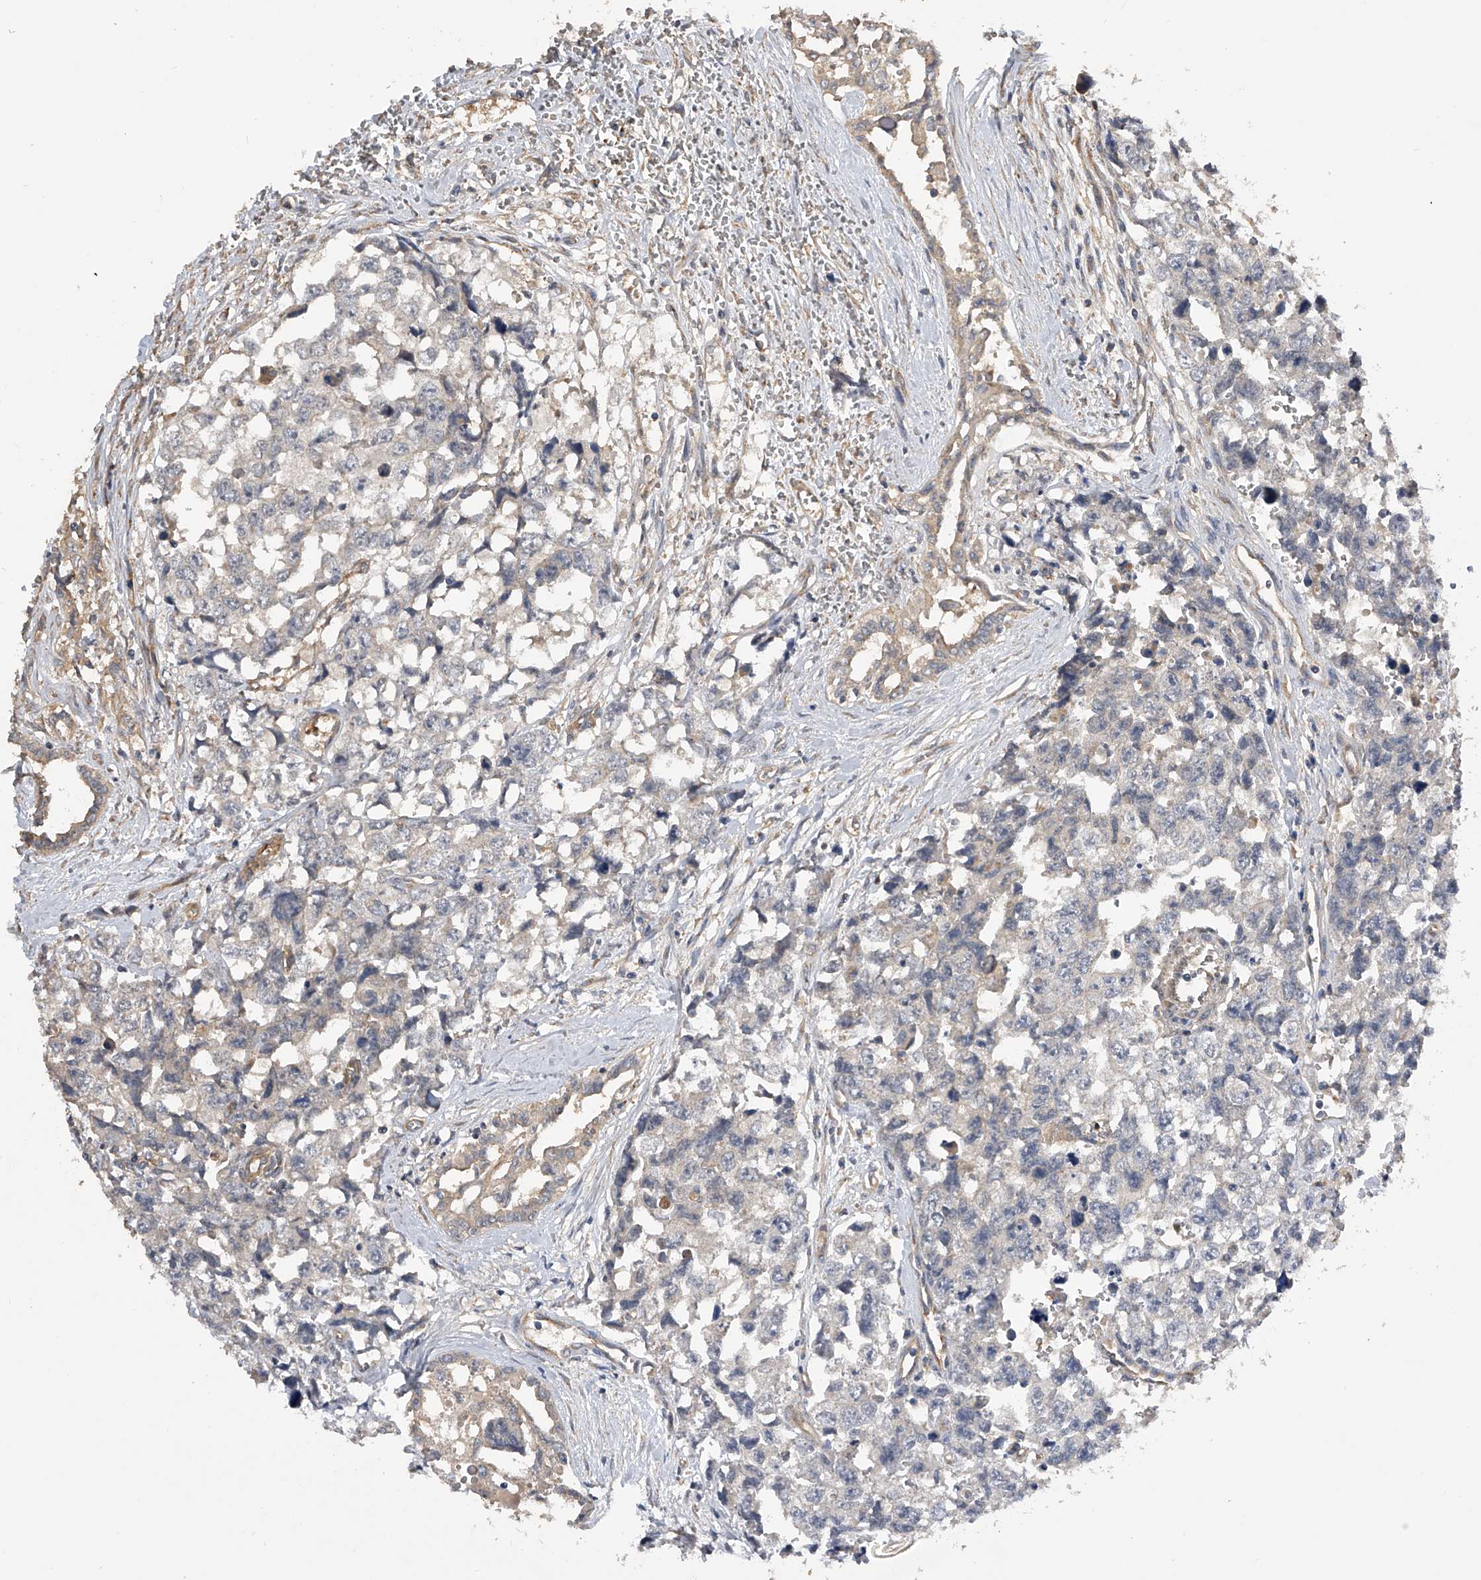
{"staining": {"intensity": "weak", "quantity": "<25%", "location": "cytoplasmic/membranous"}, "tissue": "testis cancer", "cell_type": "Tumor cells", "image_type": "cancer", "snomed": [{"axis": "morphology", "description": "Carcinoma, Embryonal, NOS"}, {"axis": "topography", "description": "Testis"}], "caption": "Protein analysis of testis cancer (embryonal carcinoma) demonstrates no significant staining in tumor cells.", "gene": "PTPRA", "patient": {"sex": "male", "age": 31}}